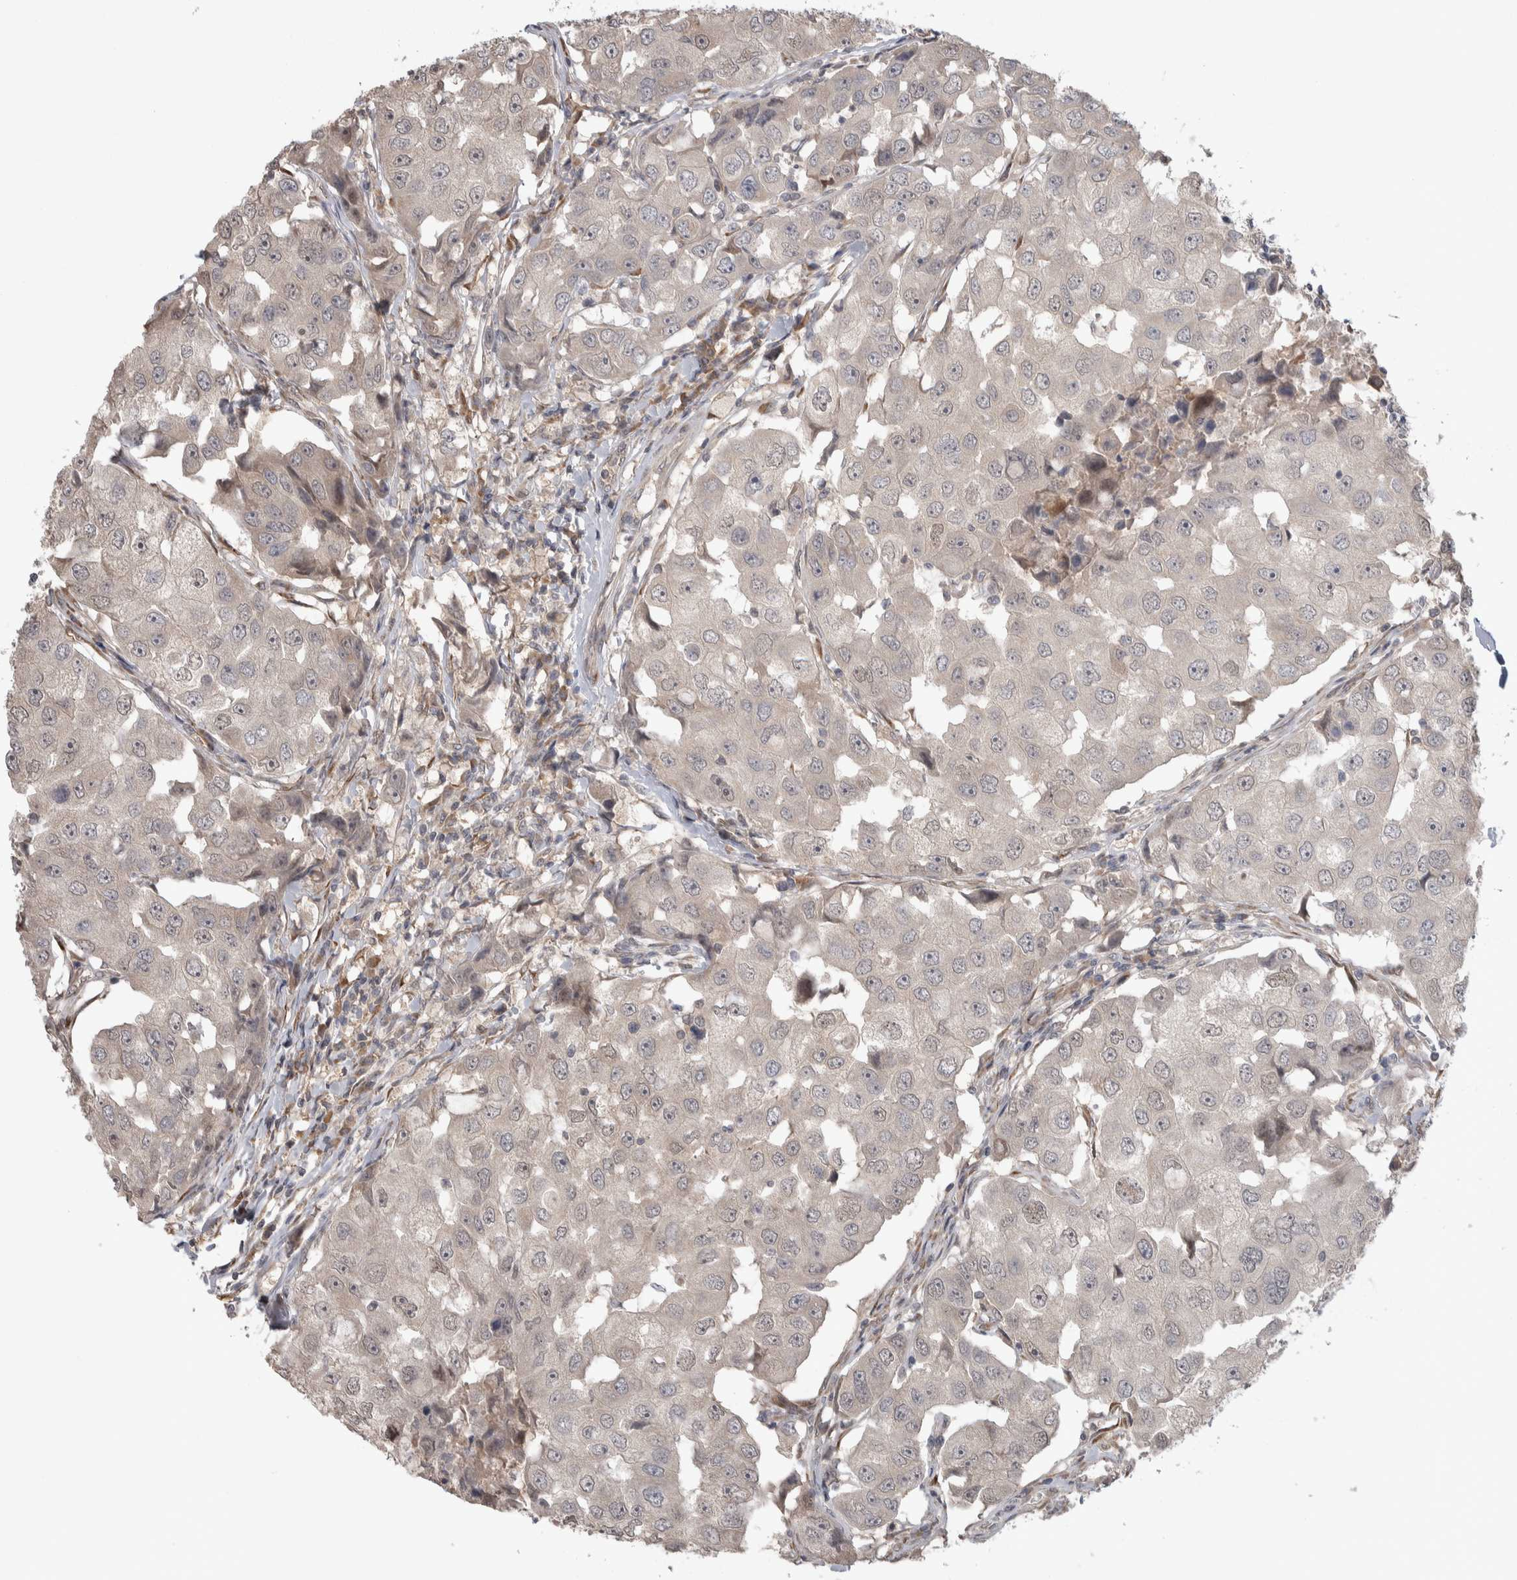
{"staining": {"intensity": "weak", "quantity": "<25%", "location": "nuclear"}, "tissue": "breast cancer", "cell_type": "Tumor cells", "image_type": "cancer", "snomed": [{"axis": "morphology", "description": "Duct carcinoma"}, {"axis": "topography", "description": "Breast"}], "caption": "There is no significant positivity in tumor cells of breast invasive ductal carcinoma. The staining was performed using DAB to visualize the protein expression in brown, while the nuclei were stained in blue with hematoxylin (Magnification: 20x).", "gene": "CUL2", "patient": {"sex": "female", "age": 27}}